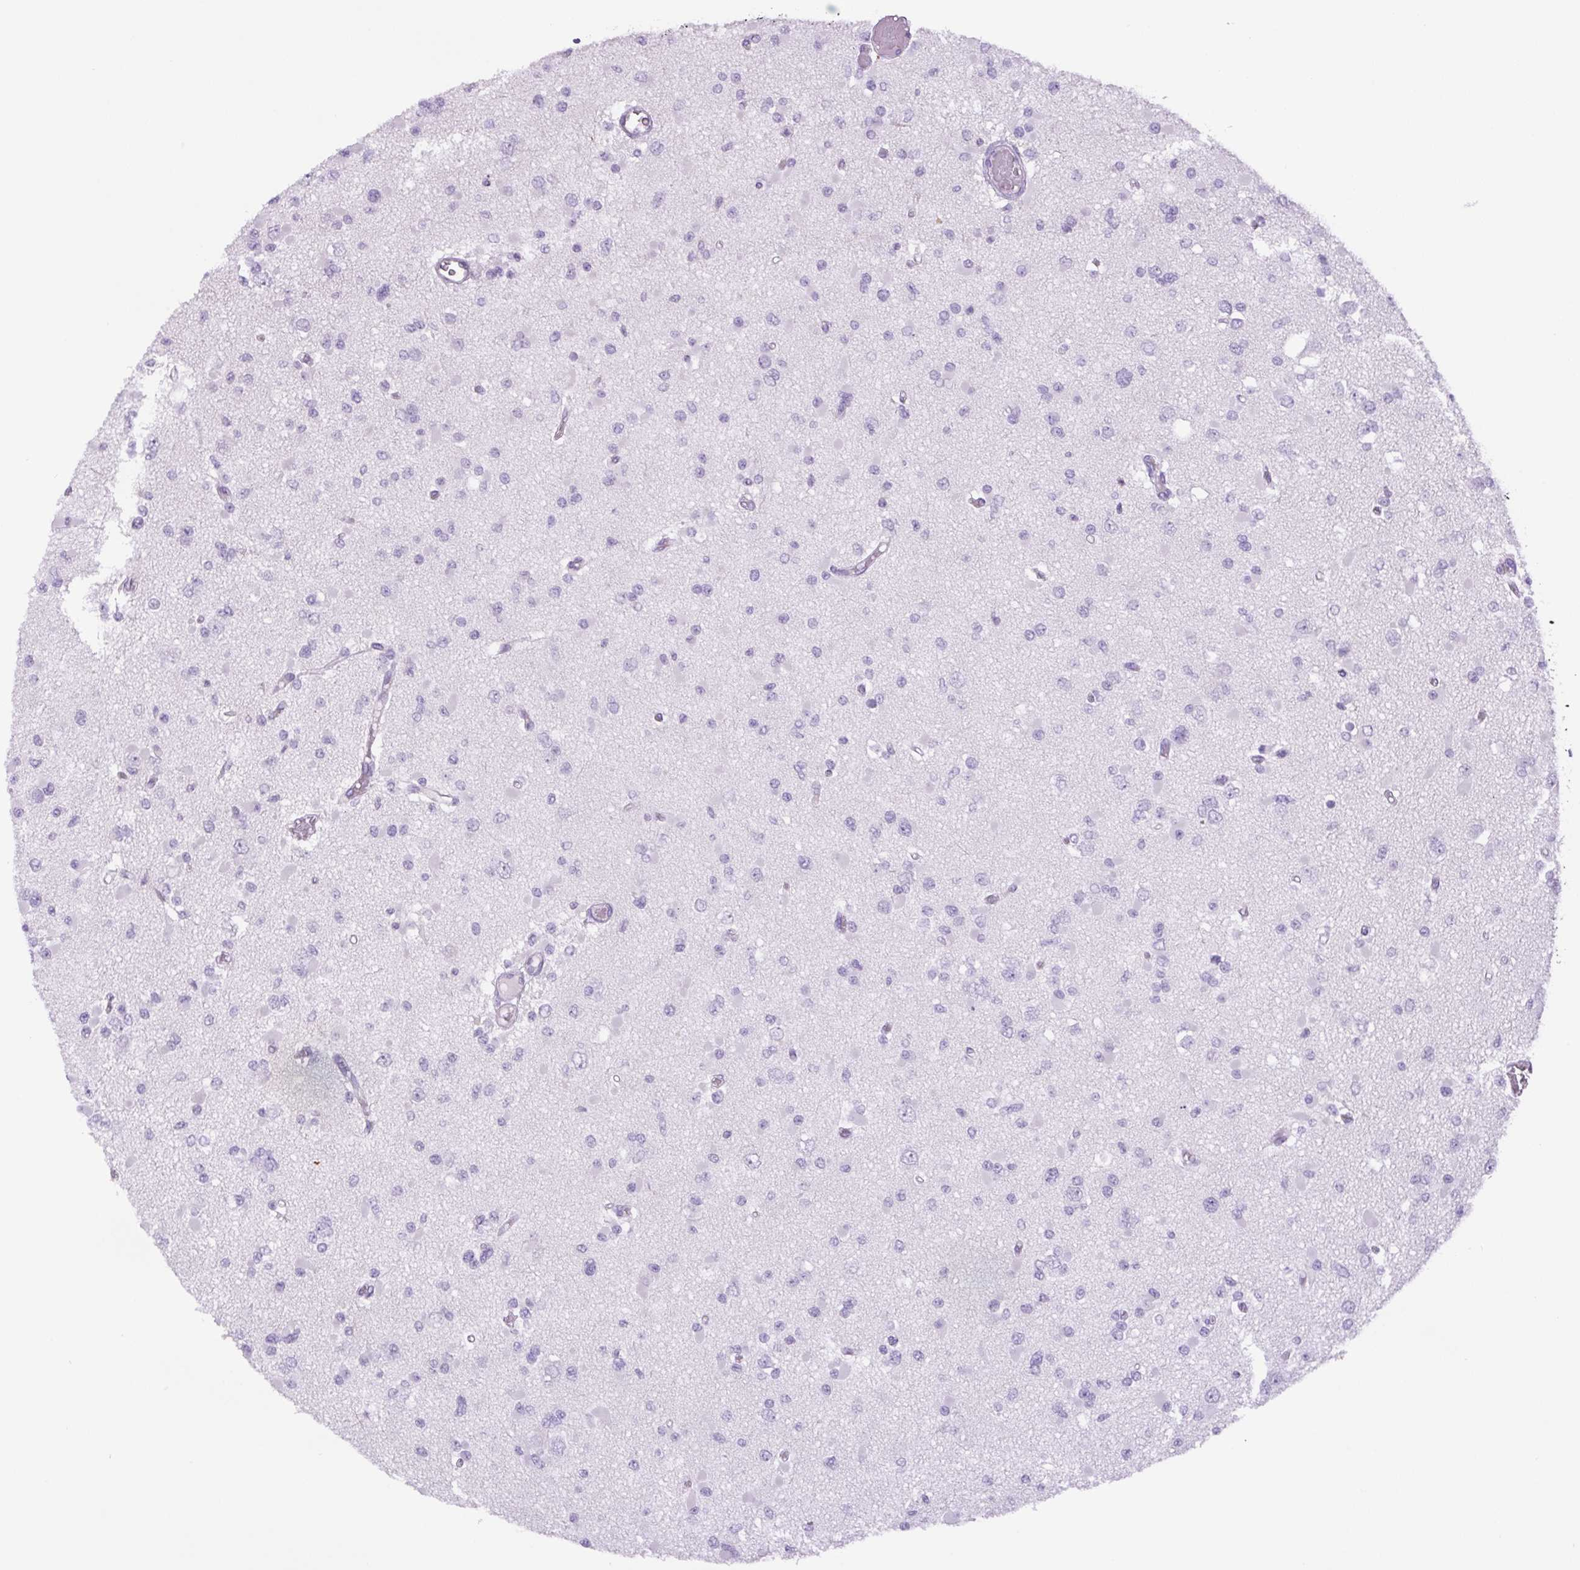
{"staining": {"intensity": "negative", "quantity": "none", "location": "none"}, "tissue": "glioma", "cell_type": "Tumor cells", "image_type": "cancer", "snomed": [{"axis": "morphology", "description": "Glioma, malignant, Low grade"}, {"axis": "topography", "description": "Brain"}], "caption": "High magnification brightfield microscopy of glioma stained with DAB (3,3'-diaminobenzidine) (brown) and counterstained with hematoxylin (blue): tumor cells show no significant expression.", "gene": "MINK1", "patient": {"sex": "female", "age": 22}}